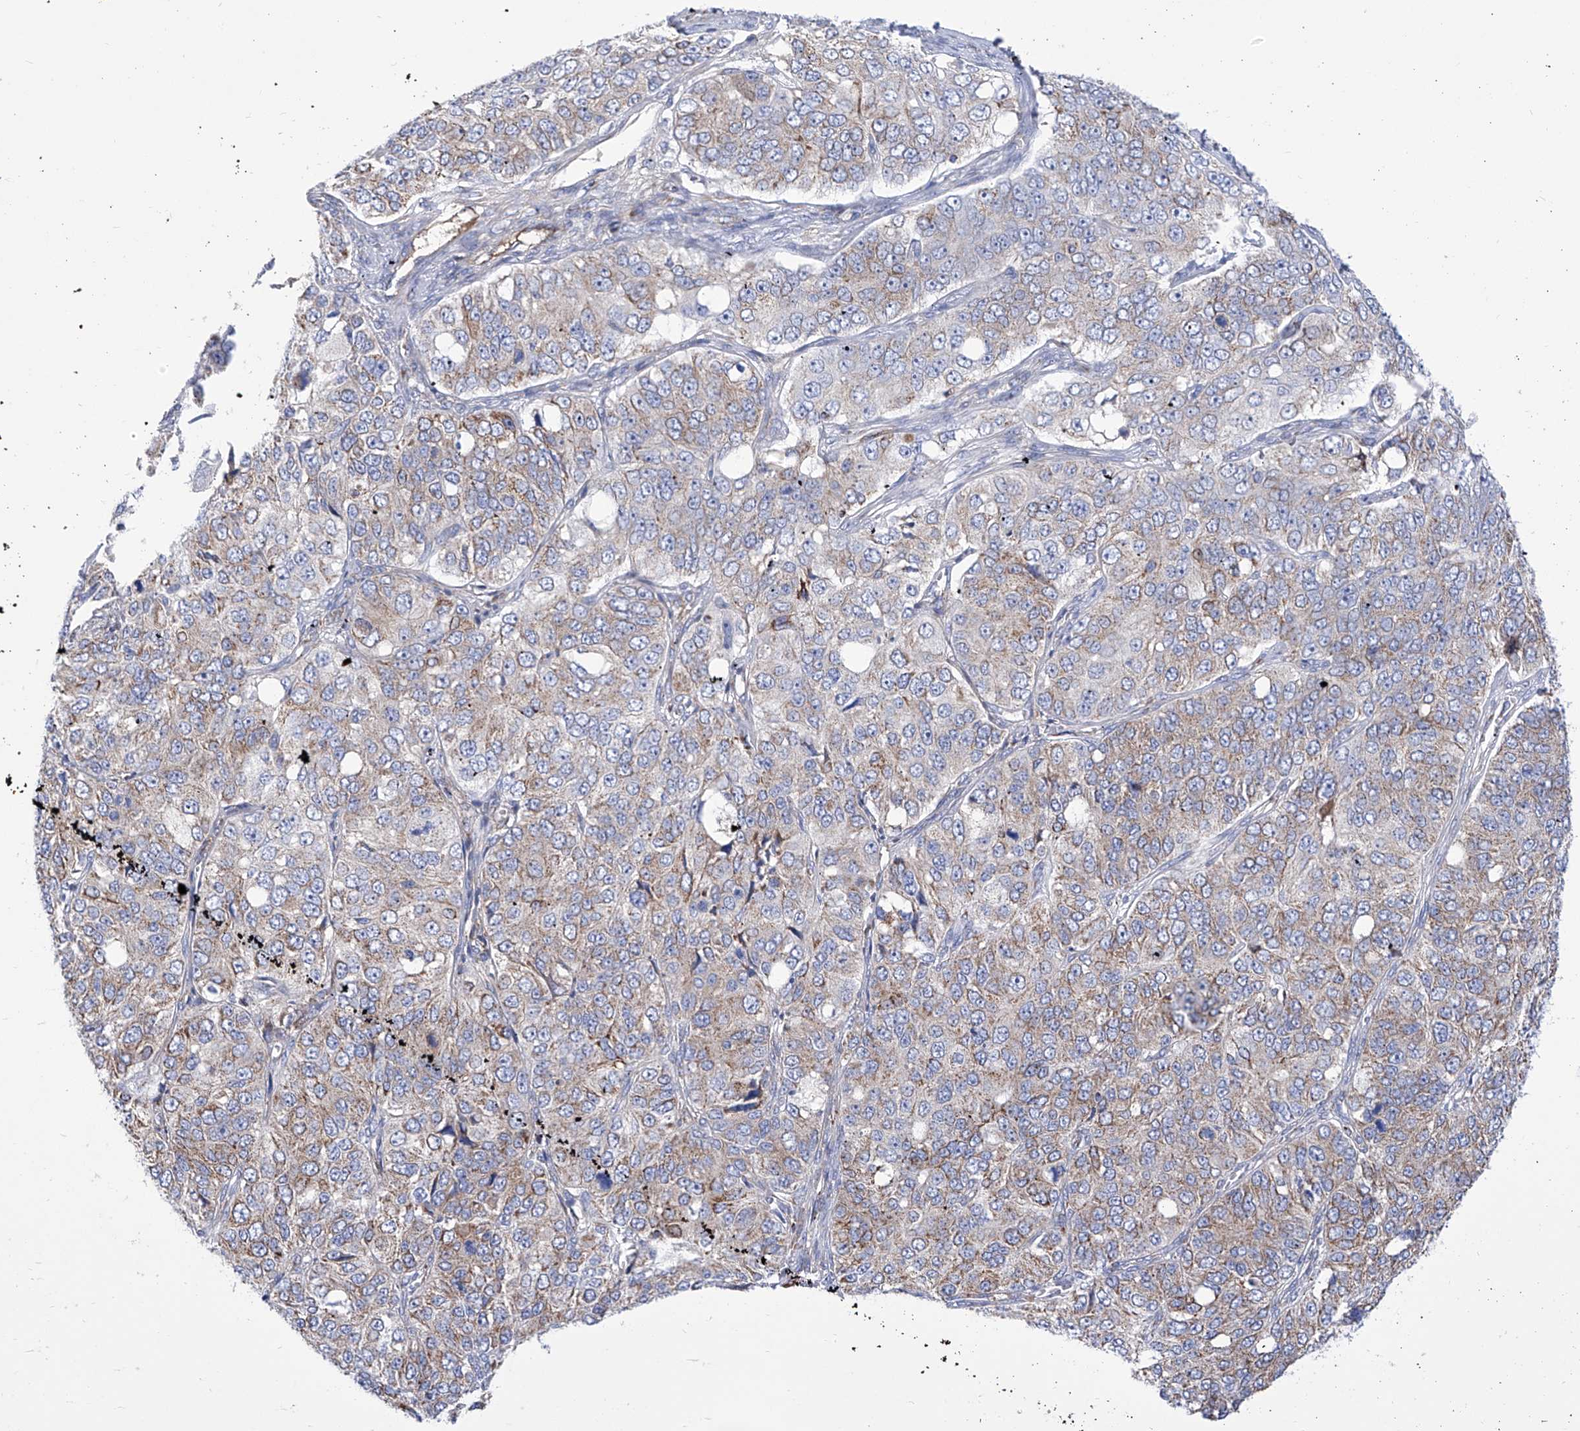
{"staining": {"intensity": "weak", "quantity": ">75%", "location": "cytoplasmic/membranous"}, "tissue": "ovarian cancer", "cell_type": "Tumor cells", "image_type": "cancer", "snomed": [{"axis": "morphology", "description": "Carcinoma, endometroid"}, {"axis": "topography", "description": "Ovary"}], "caption": "Weak cytoplasmic/membranous staining is seen in approximately >75% of tumor cells in ovarian cancer. The staining was performed using DAB (3,3'-diaminobenzidine) to visualize the protein expression in brown, while the nuclei were stained in blue with hematoxylin (Magnification: 20x).", "gene": "SRBD1", "patient": {"sex": "female", "age": 51}}